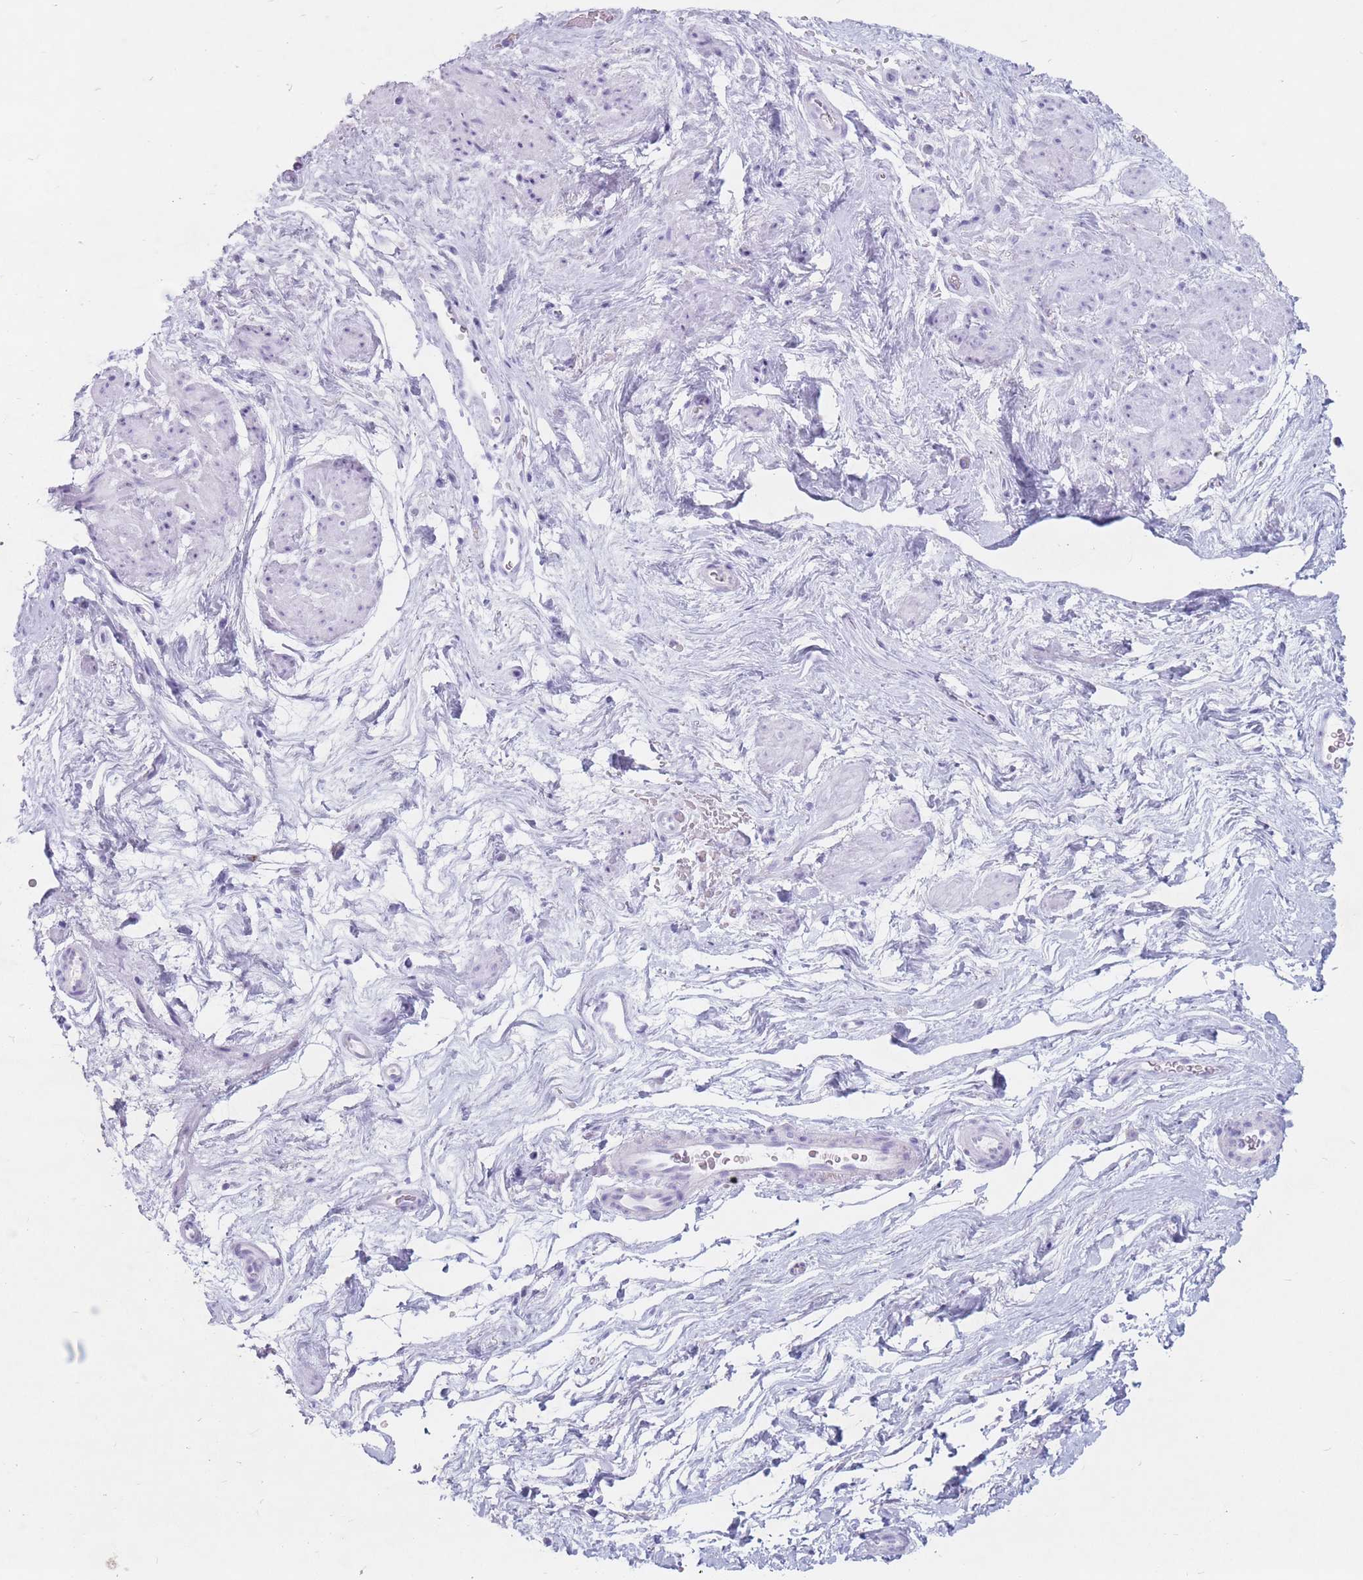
{"staining": {"intensity": "negative", "quantity": "none", "location": "none"}, "tissue": "smooth muscle", "cell_type": "Smooth muscle cells", "image_type": "normal", "snomed": [{"axis": "morphology", "description": "Normal tissue, NOS"}, {"axis": "topography", "description": "Smooth muscle"}, {"axis": "topography", "description": "Peripheral nerve tissue"}], "caption": "Immunohistochemistry (IHC) of unremarkable smooth muscle reveals no positivity in smooth muscle cells.", "gene": "ST3GAL5", "patient": {"sex": "male", "age": 69}}